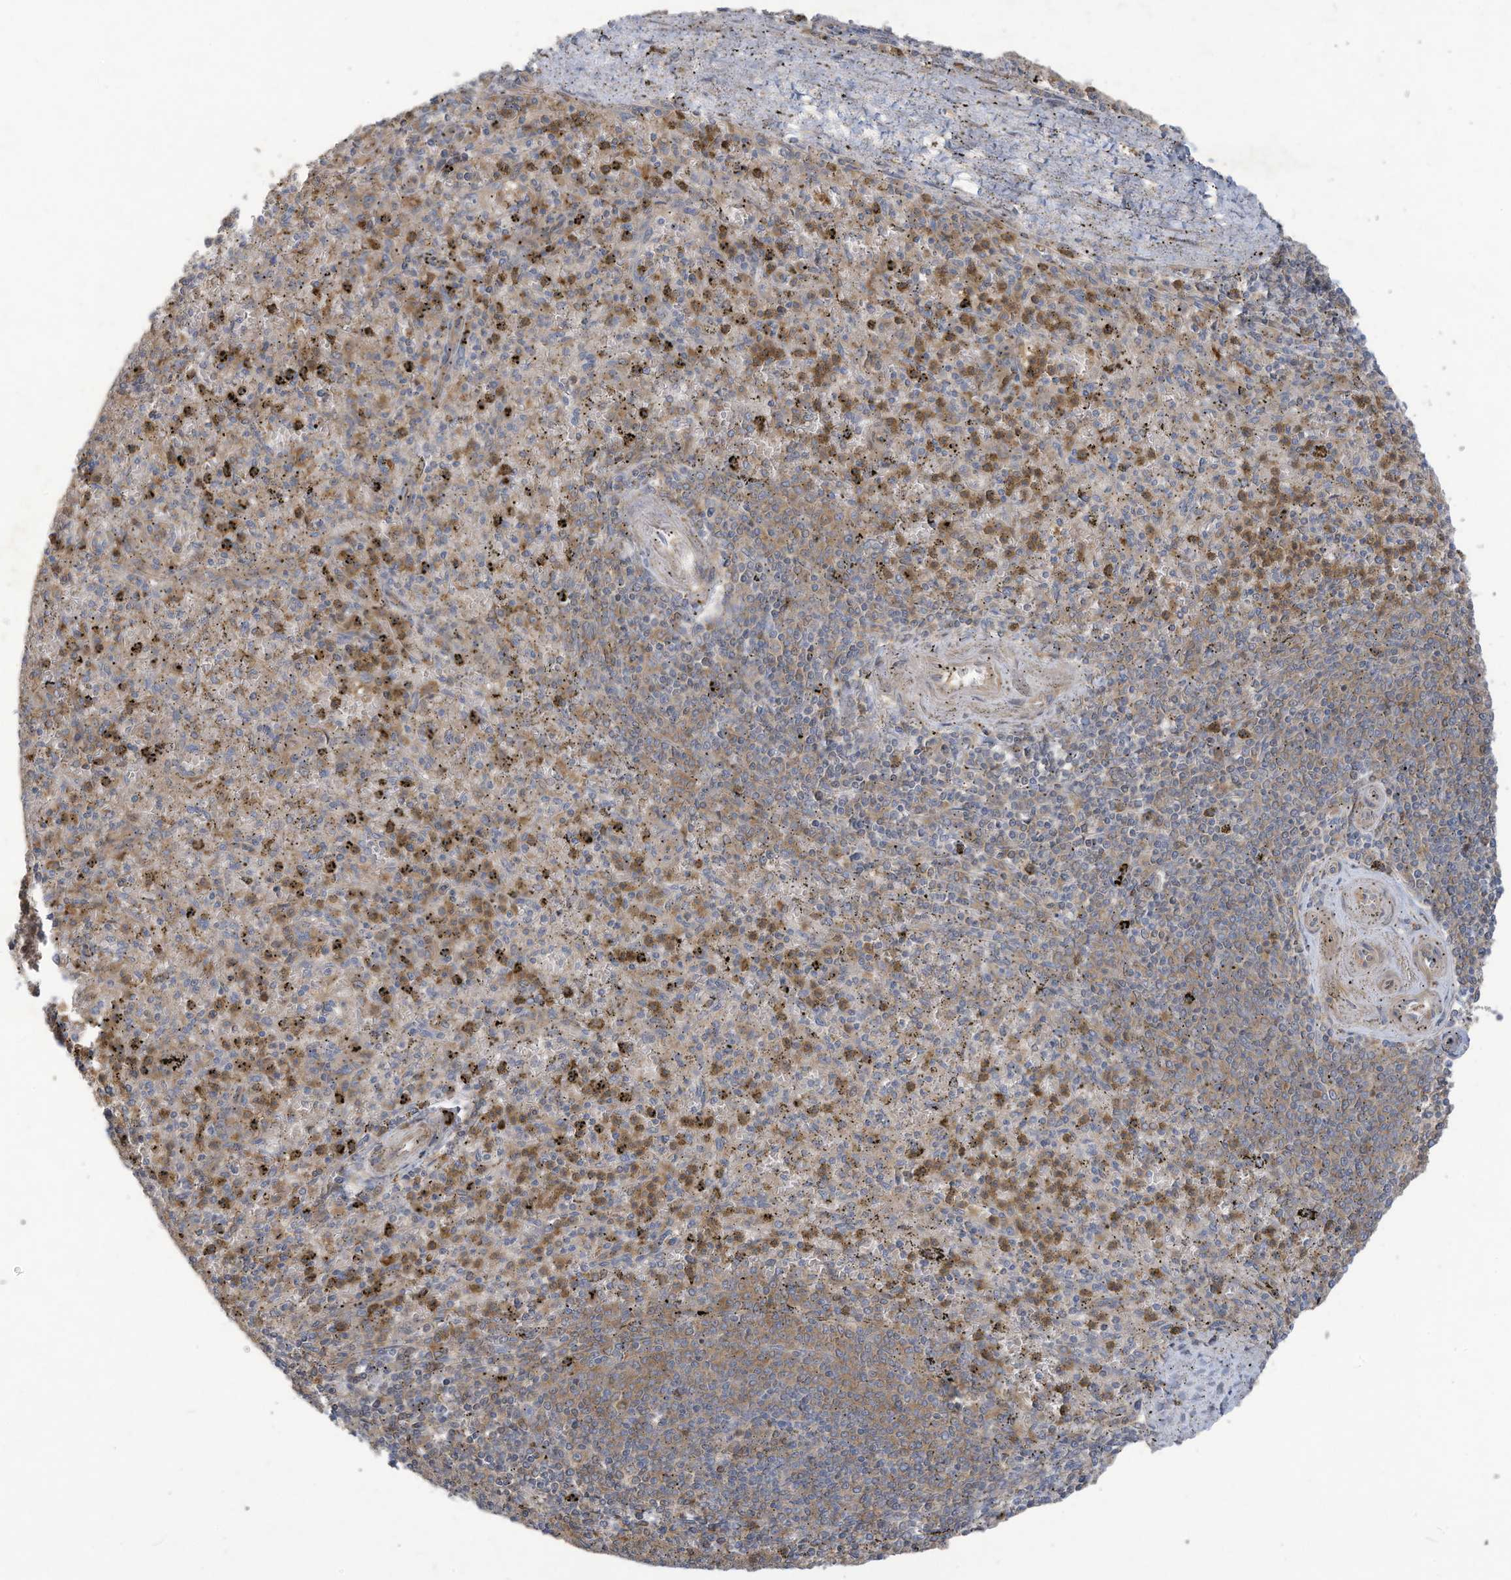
{"staining": {"intensity": "moderate", "quantity": ">75%", "location": "cytoplasmic/membranous"}, "tissue": "spleen", "cell_type": "Cells in red pulp", "image_type": "normal", "snomed": [{"axis": "morphology", "description": "Normal tissue, NOS"}, {"axis": "topography", "description": "Spleen"}], "caption": "Immunohistochemical staining of normal human spleen displays >75% levels of moderate cytoplasmic/membranous protein positivity in approximately >75% of cells in red pulp. (brown staining indicates protein expression, while blue staining denotes nuclei).", "gene": "ADI1", "patient": {"sex": "male", "age": 72}}